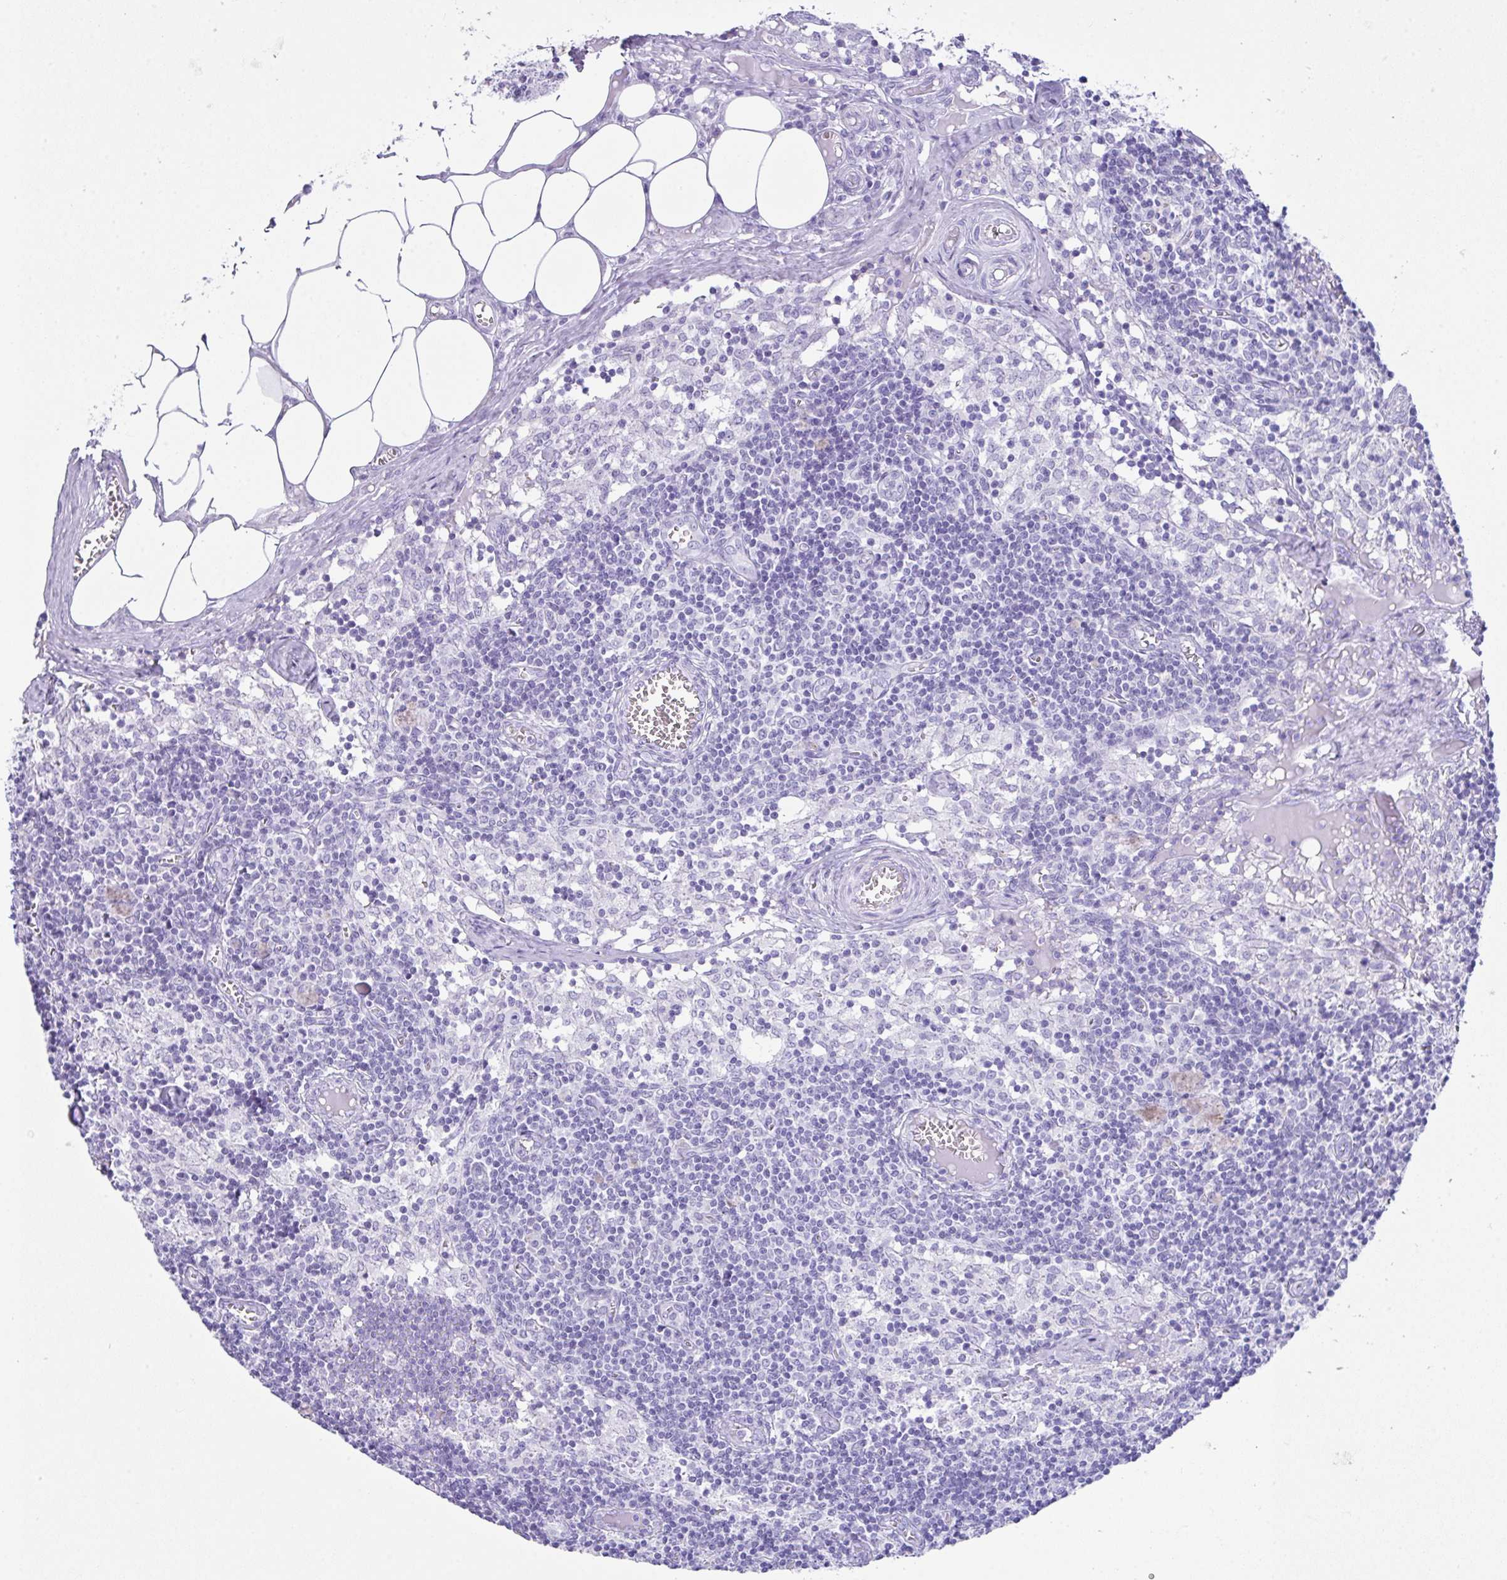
{"staining": {"intensity": "negative", "quantity": "none", "location": "none"}, "tissue": "lymph node", "cell_type": "Germinal center cells", "image_type": "normal", "snomed": [{"axis": "morphology", "description": "Normal tissue, NOS"}, {"axis": "topography", "description": "Lymph node"}], "caption": "Immunohistochemistry of unremarkable lymph node reveals no staining in germinal center cells. (Stains: DAB (3,3'-diaminobenzidine) immunohistochemistry with hematoxylin counter stain, Microscopy: brightfield microscopy at high magnification).", "gene": "LGALS4", "patient": {"sex": "female", "age": 31}}